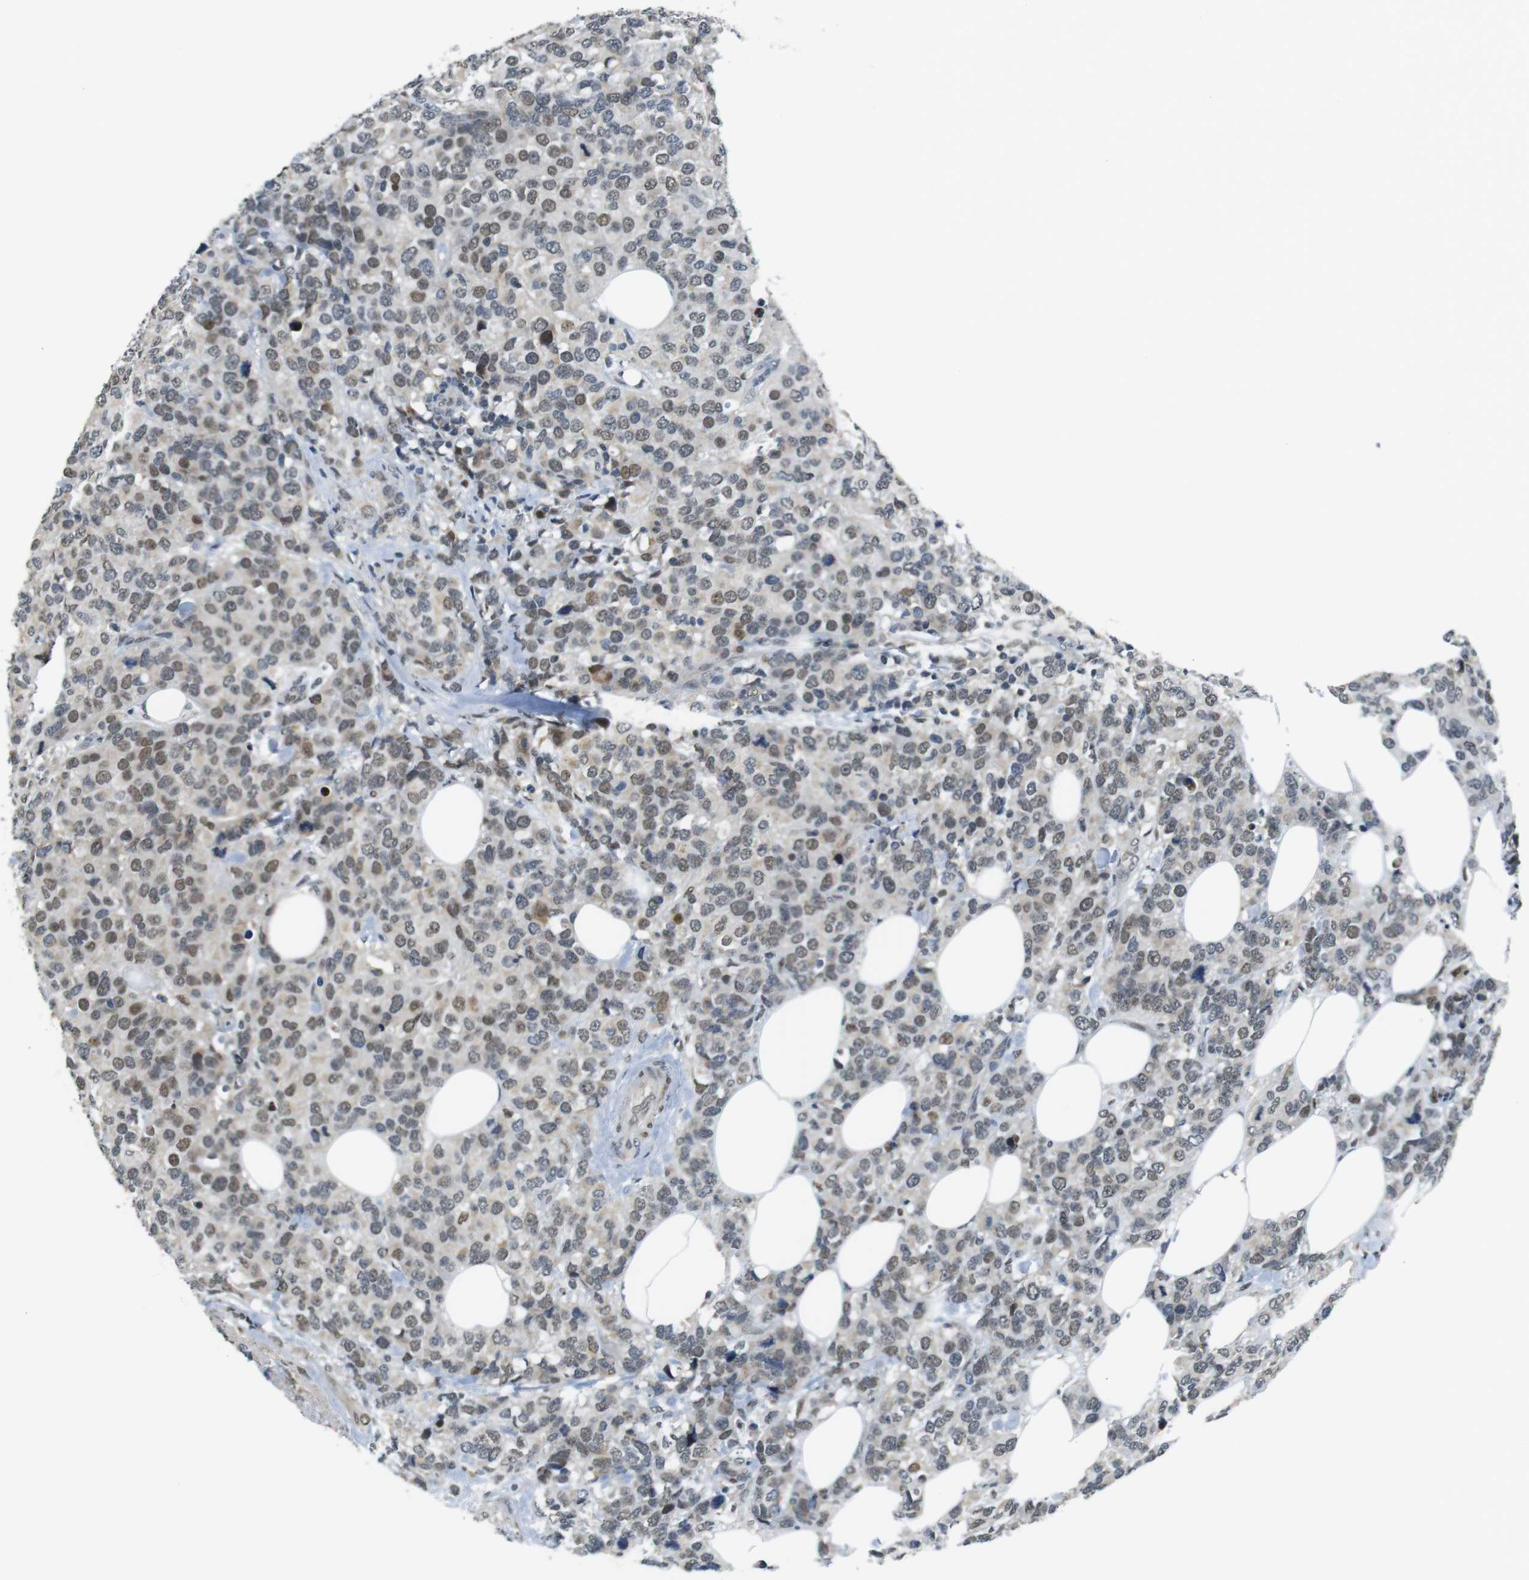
{"staining": {"intensity": "moderate", "quantity": "25%-75%", "location": "nuclear"}, "tissue": "breast cancer", "cell_type": "Tumor cells", "image_type": "cancer", "snomed": [{"axis": "morphology", "description": "Lobular carcinoma"}, {"axis": "topography", "description": "Breast"}], "caption": "Protein expression analysis of breast cancer displays moderate nuclear staining in about 25%-75% of tumor cells.", "gene": "USP7", "patient": {"sex": "female", "age": 59}}